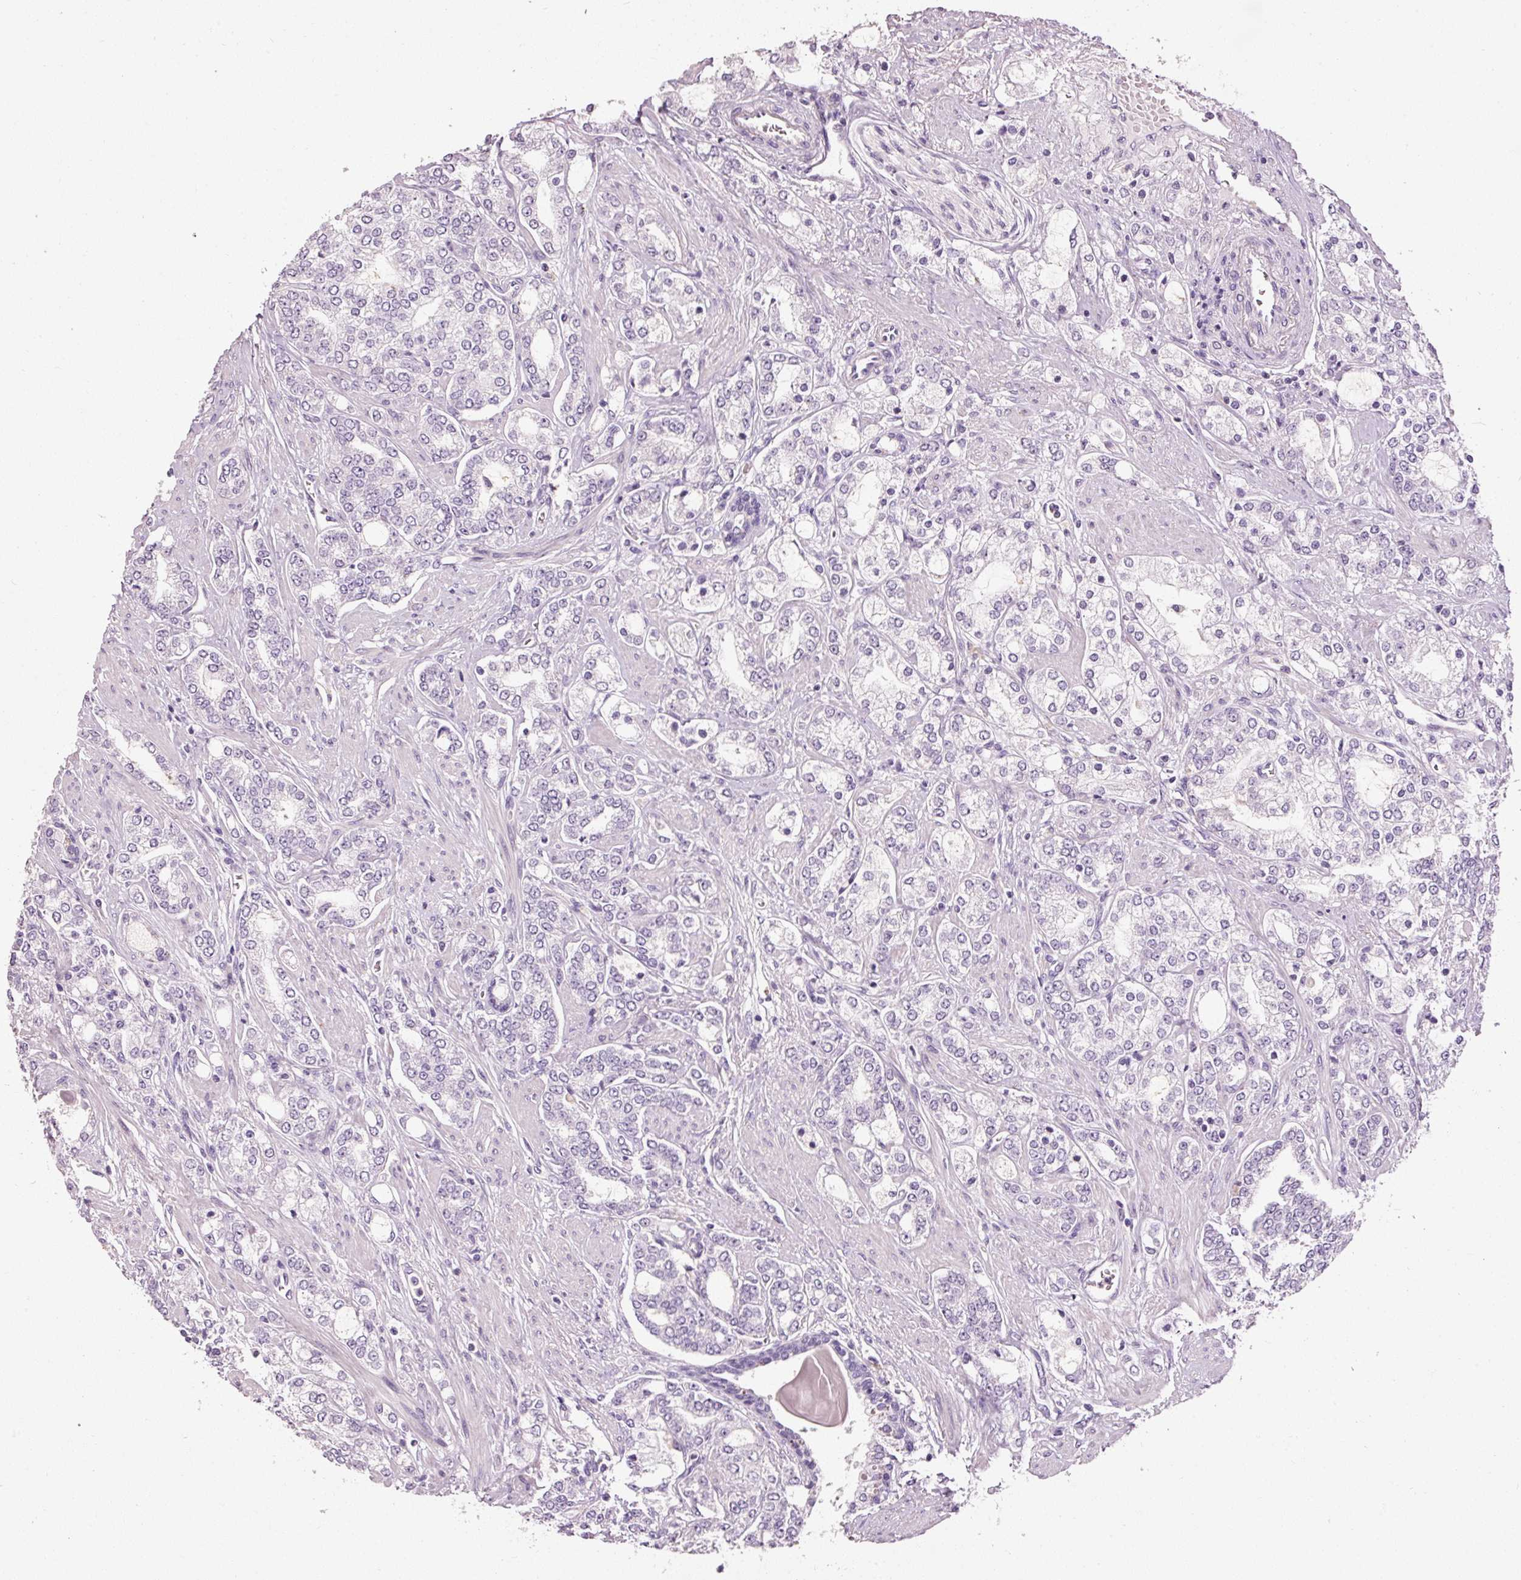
{"staining": {"intensity": "negative", "quantity": "none", "location": "none"}, "tissue": "prostate cancer", "cell_type": "Tumor cells", "image_type": "cancer", "snomed": [{"axis": "morphology", "description": "Adenocarcinoma, High grade"}, {"axis": "topography", "description": "Prostate"}], "caption": "Human prostate adenocarcinoma (high-grade) stained for a protein using immunohistochemistry demonstrates no staining in tumor cells.", "gene": "MUC5AC", "patient": {"sex": "male", "age": 64}}